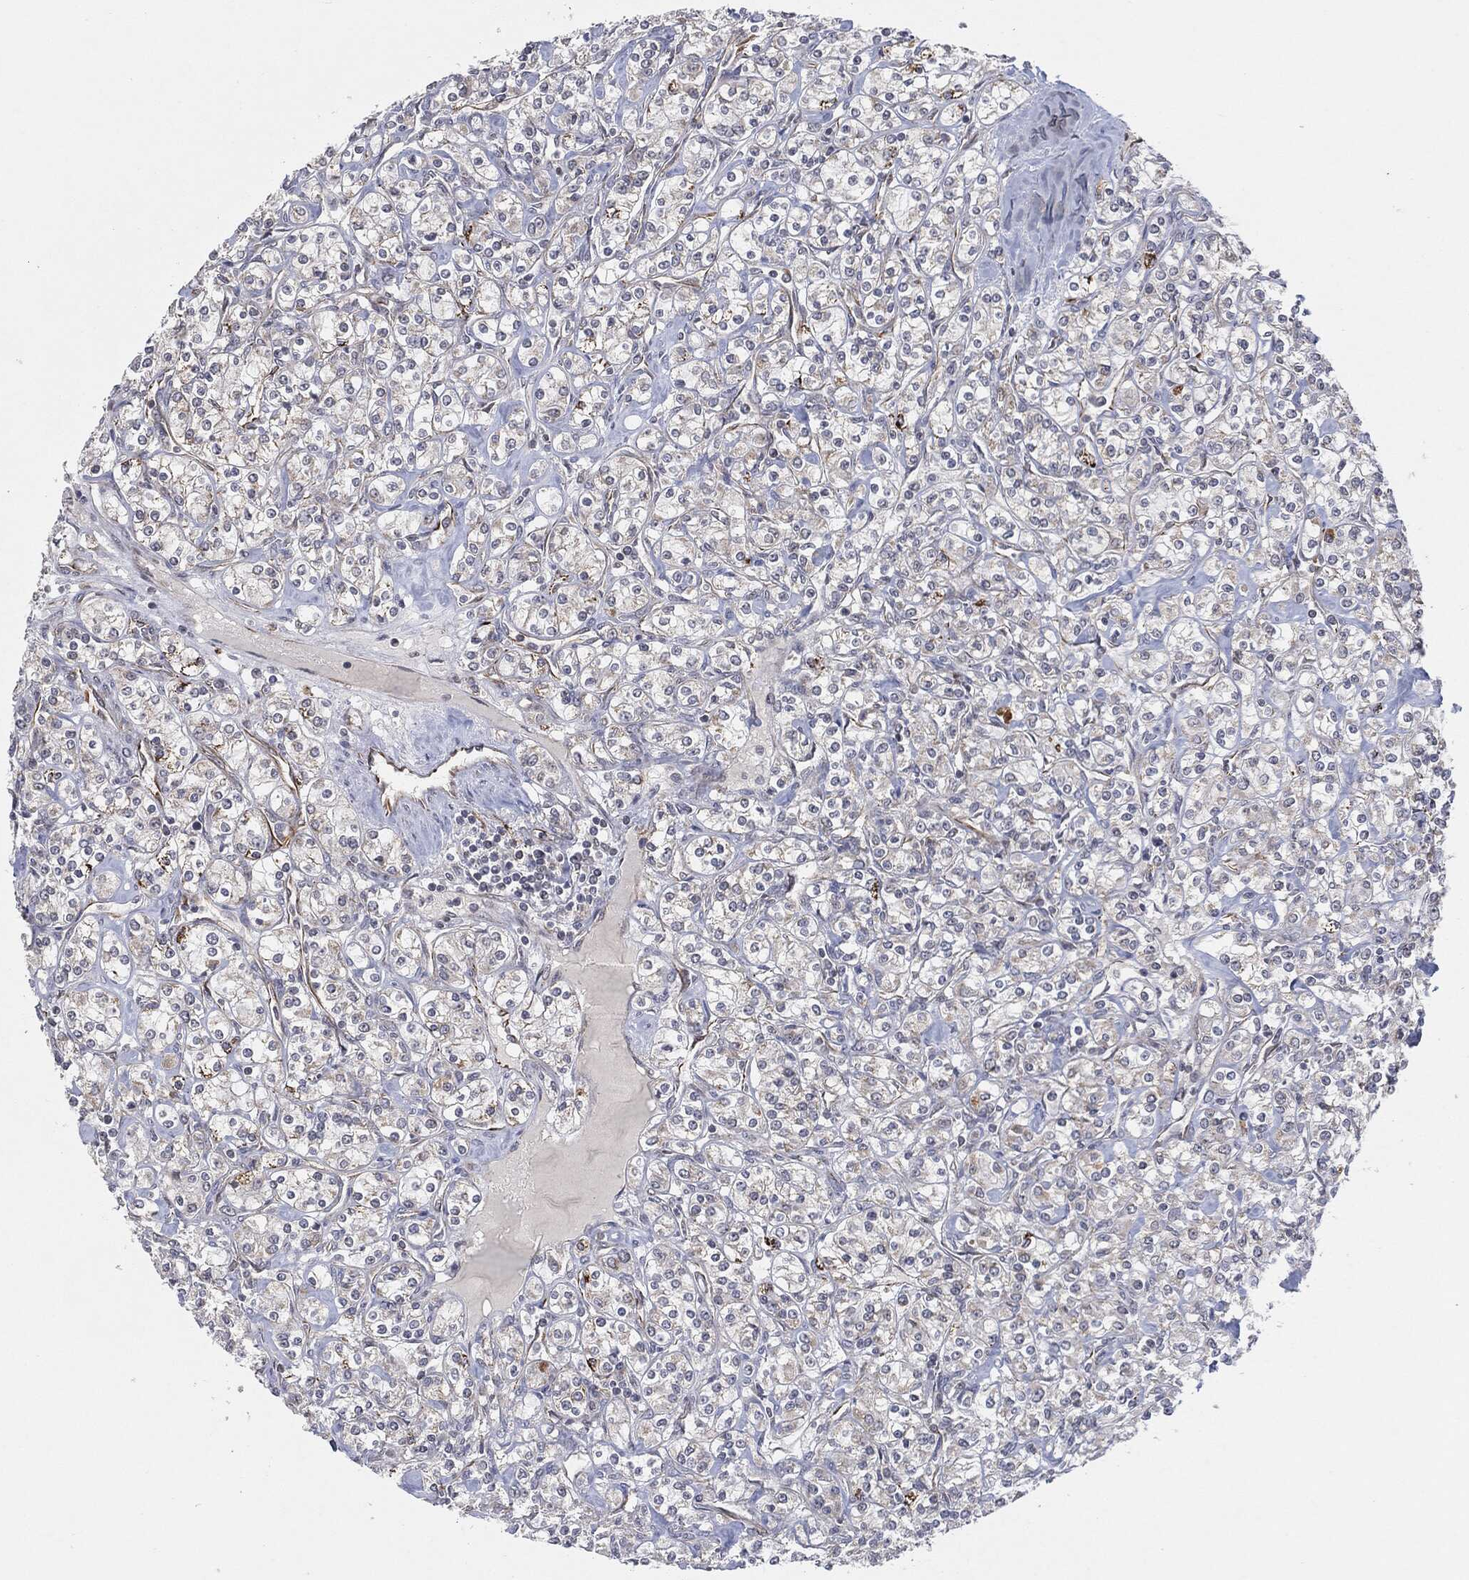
{"staining": {"intensity": "moderate", "quantity": "<25%", "location": "nuclear"}, "tissue": "renal cancer", "cell_type": "Tumor cells", "image_type": "cancer", "snomed": [{"axis": "morphology", "description": "Adenocarcinoma, NOS"}, {"axis": "topography", "description": "Kidney"}], "caption": "A histopathology image of renal cancer stained for a protein exhibits moderate nuclear brown staining in tumor cells.", "gene": "TP53RK", "patient": {"sex": "male", "age": 77}}